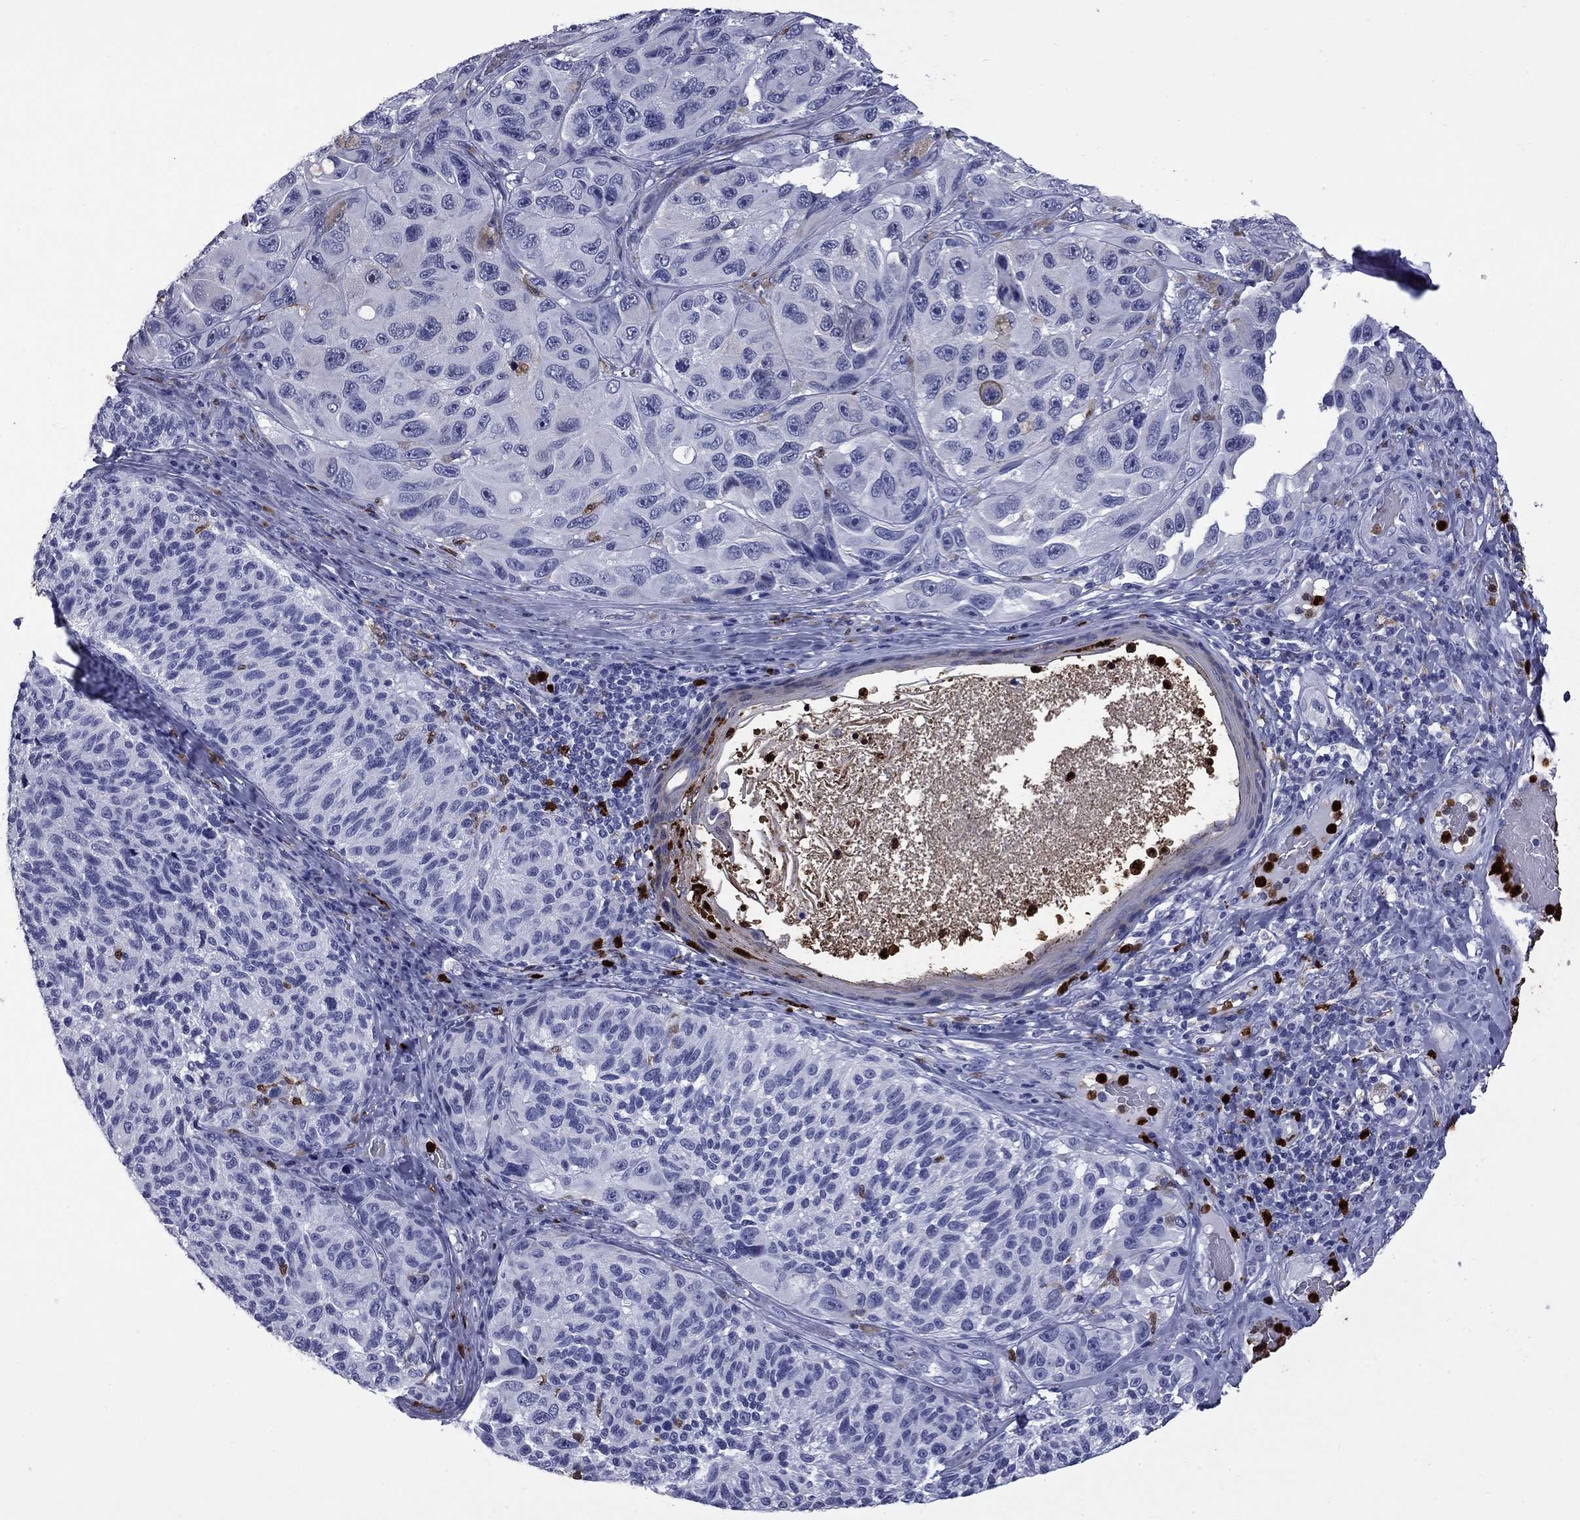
{"staining": {"intensity": "negative", "quantity": "none", "location": "none"}, "tissue": "melanoma", "cell_type": "Tumor cells", "image_type": "cancer", "snomed": [{"axis": "morphology", "description": "Malignant melanoma, NOS"}, {"axis": "topography", "description": "Skin"}], "caption": "This is a image of IHC staining of melanoma, which shows no expression in tumor cells.", "gene": "TRIM29", "patient": {"sex": "female", "age": 73}}